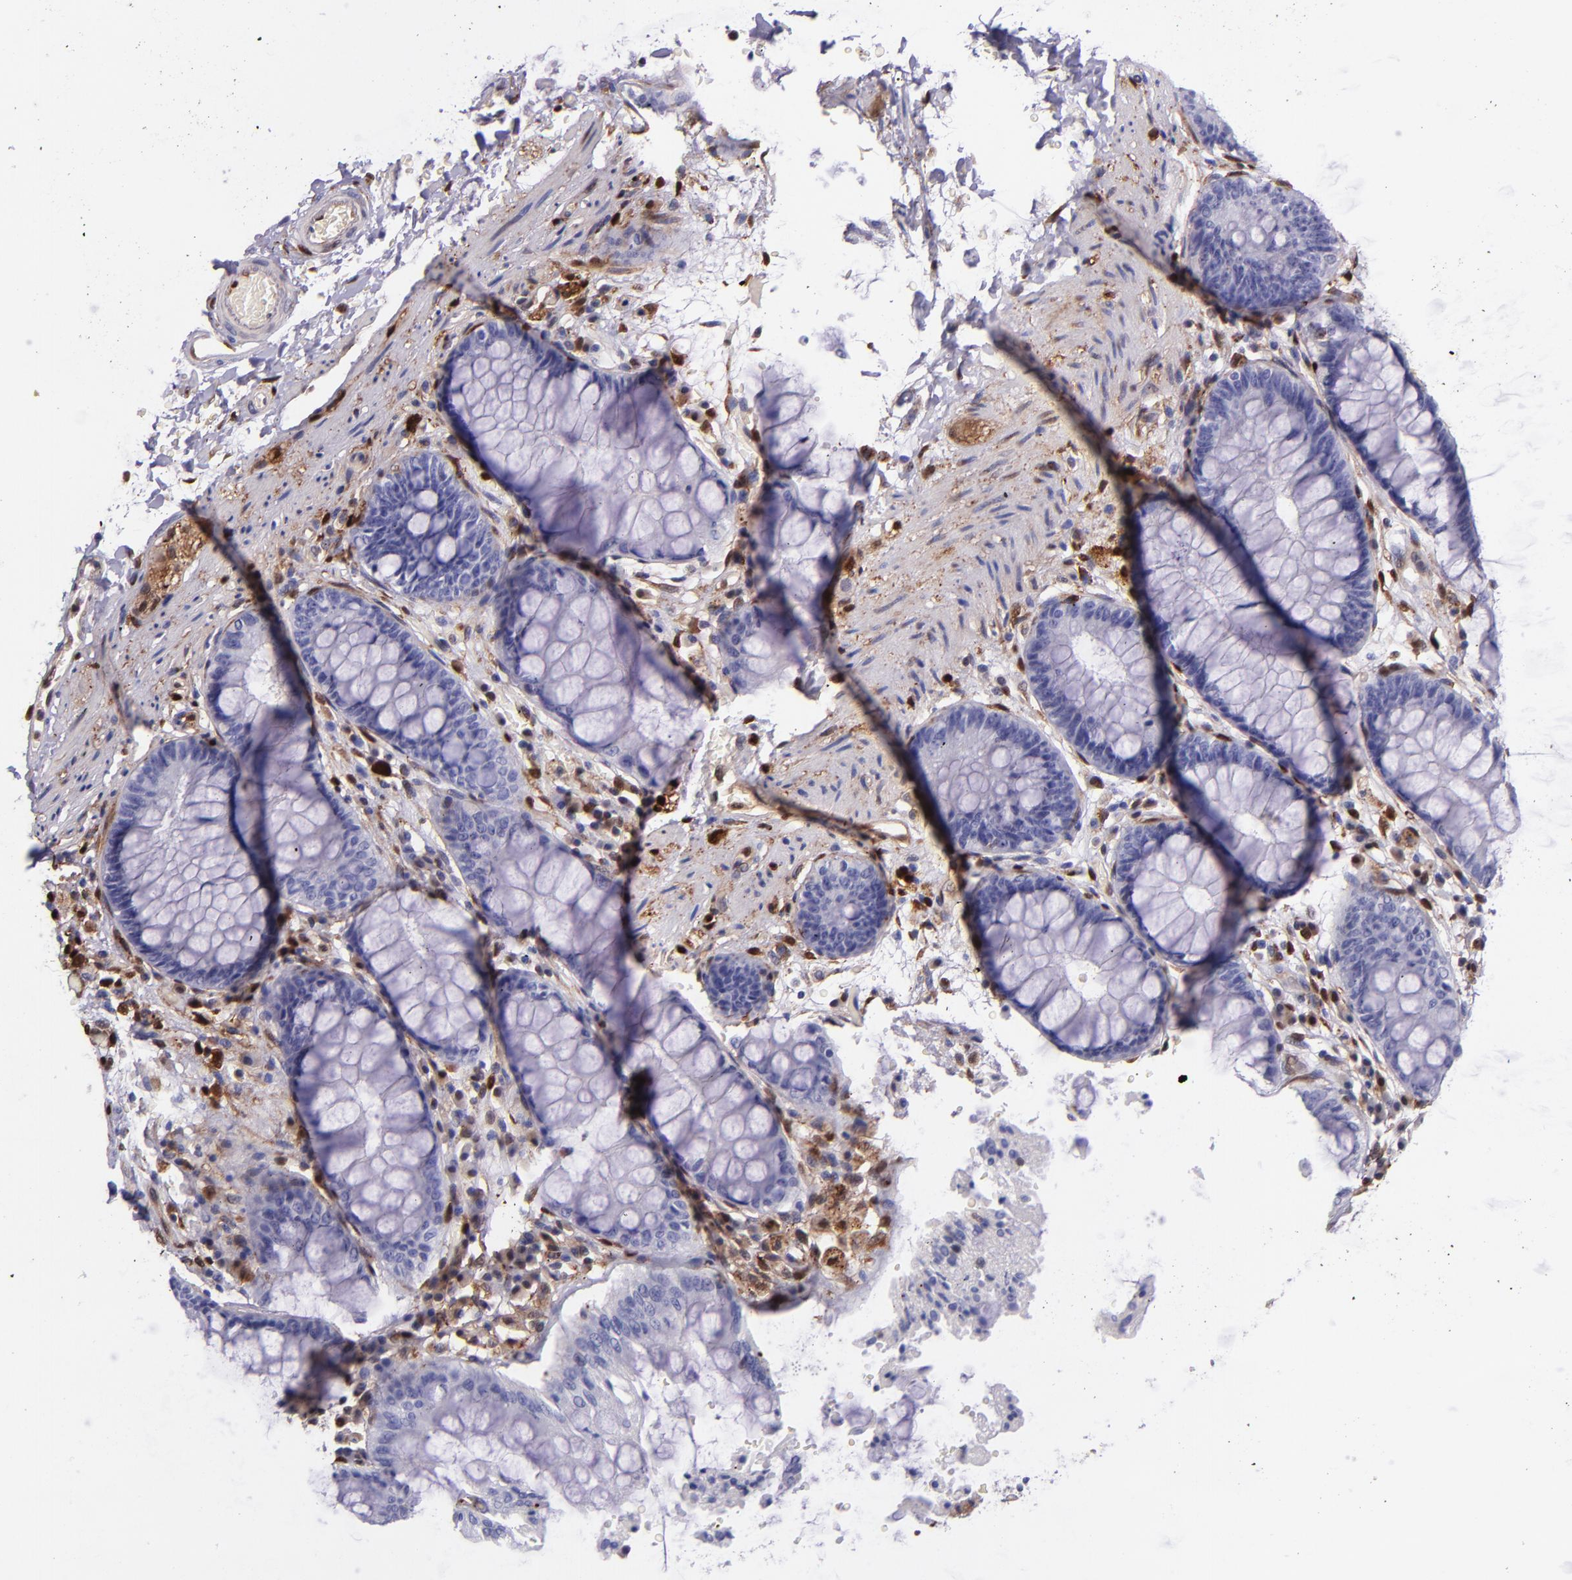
{"staining": {"intensity": "negative", "quantity": "none", "location": "none"}, "tissue": "rectum", "cell_type": "Glandular cells", "image_type": "normal", "snomed": [{"axis": "morphology", "description": "Normal tissue, NOS"}, {"axis": "topography", "description": "Rectum"}], "caption": "High power microscopy micrograph of an IHC image of benign rectum, revealing no significant expression in glandular cells. The staining was performed using DAB to visualize the protein expression in brown, while the nuclei were stained in blue with hematoxylin (Magnification: 20x).", "gene": "LGALS1", "patient": {"sex": "female", "age": 46}}